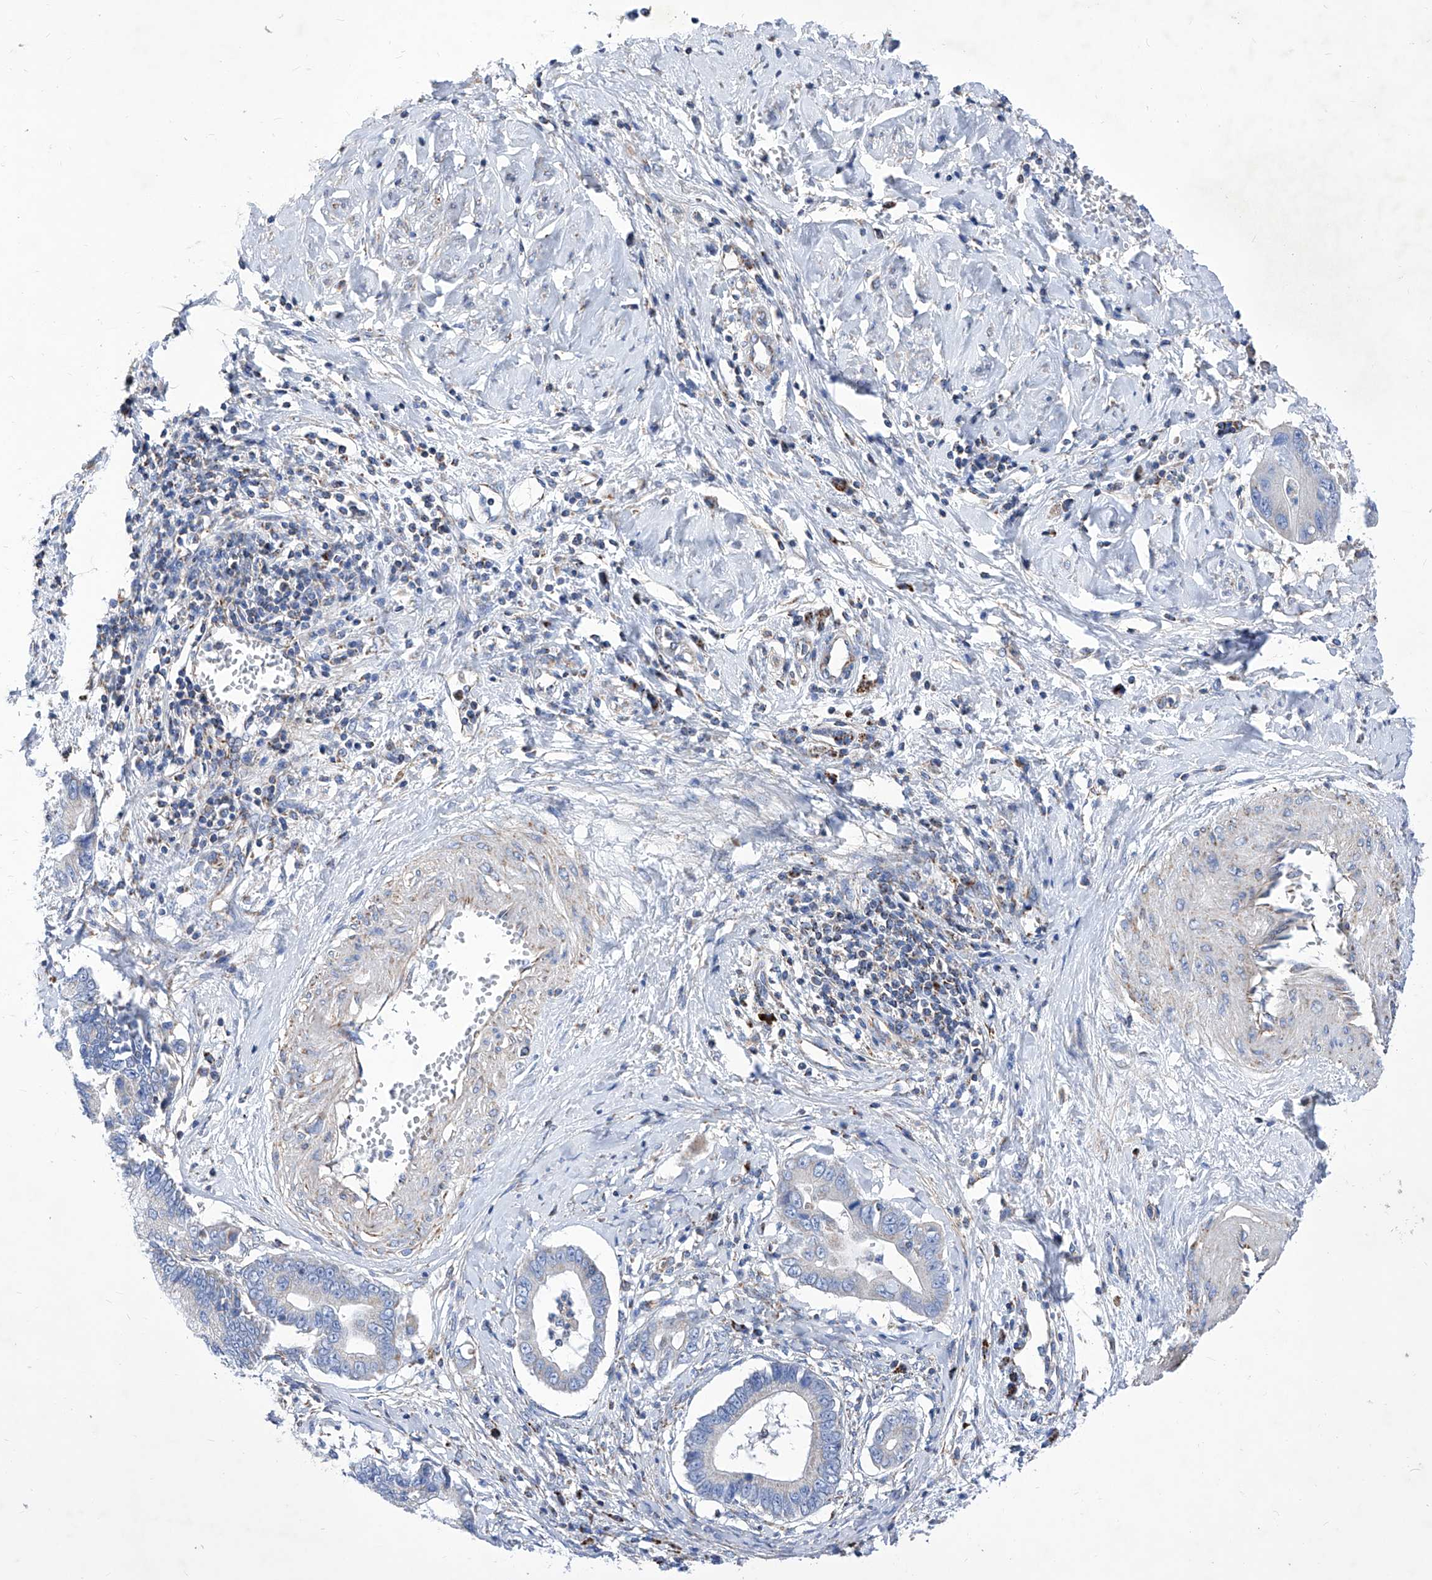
{"staining": {"intensity": "weak", "quantity": "25%-75%", "location": "nuclear"}, "tissue": "cervical cancer", "cell_type": "Tumor cells", "image_type": "cancer", "snomed": [{"axis": "morphology", "description": "Adenocarcinoma, NOS"}, {"axis": "topography", "description": "Cervix"}], "caption": "DAB immunohistochemical staining of adenocarcinoma (cervical) demonstrates weak nuclear protein expression in approximately 25%-75% of tumor cells.", "gene": "HRNR", "patient": {"sex": "female", "age": 44}}